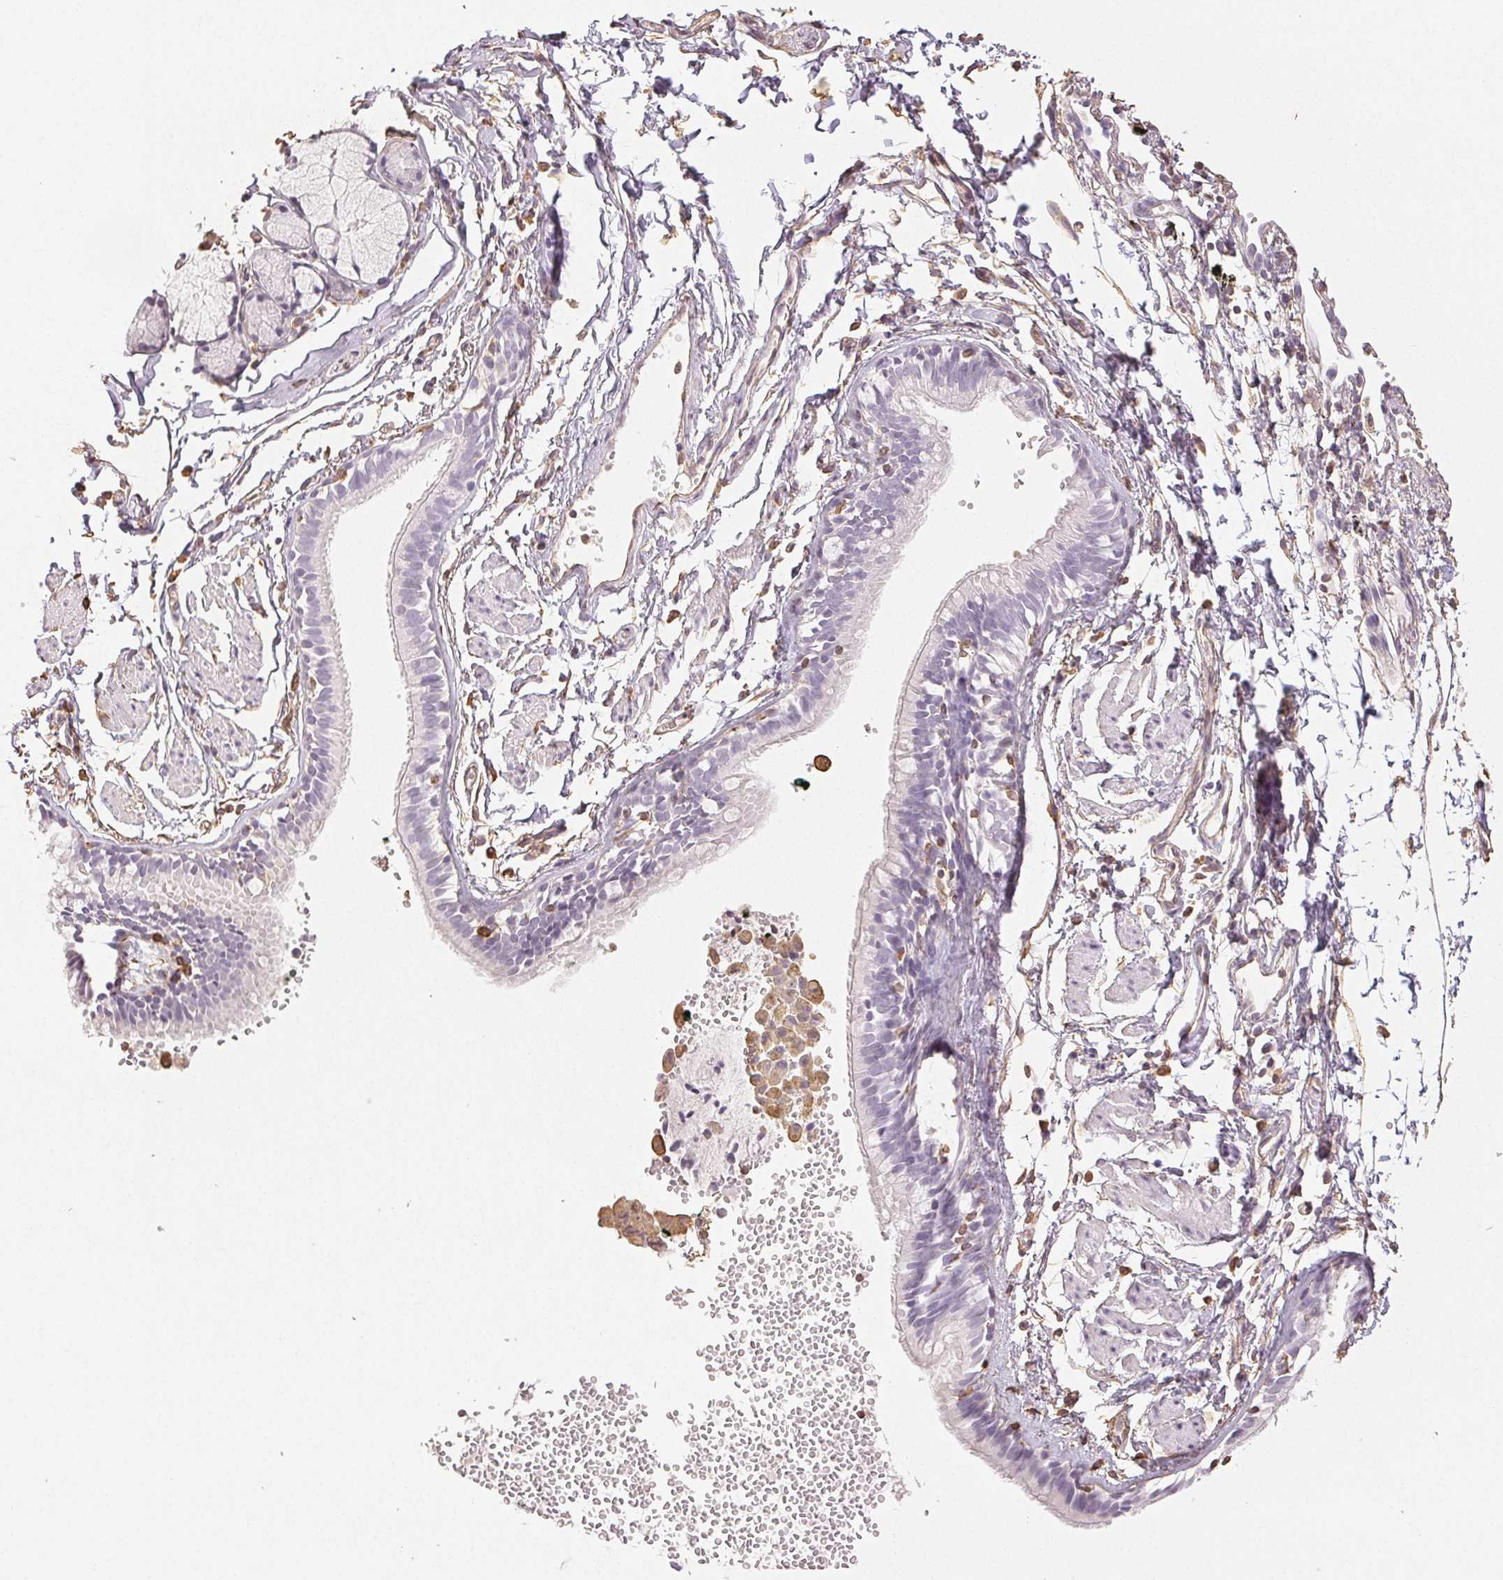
{"staining": {"intensity": "negative", "quantity": "none", "location": "none"}, "tissue": "bronchus", "cell_type": "Respiratory epithelial cells", "image_type": "normal", "snomed": [{"axis": "morphology", "description": "Normal tissue, NOS"}, {"axis": "topography", "description": "Cartilage tissue"}, {"axis": "topography", "description": "Bronchus"}], "caption": "Immunohistochemistry micrograph of benign bronchus: human bronchus stained with DAB reveals no significant protein expression in respiratory epithelial cells.", "gene": "COL7A1", "patient": {"sex": "female", "age": 59}}